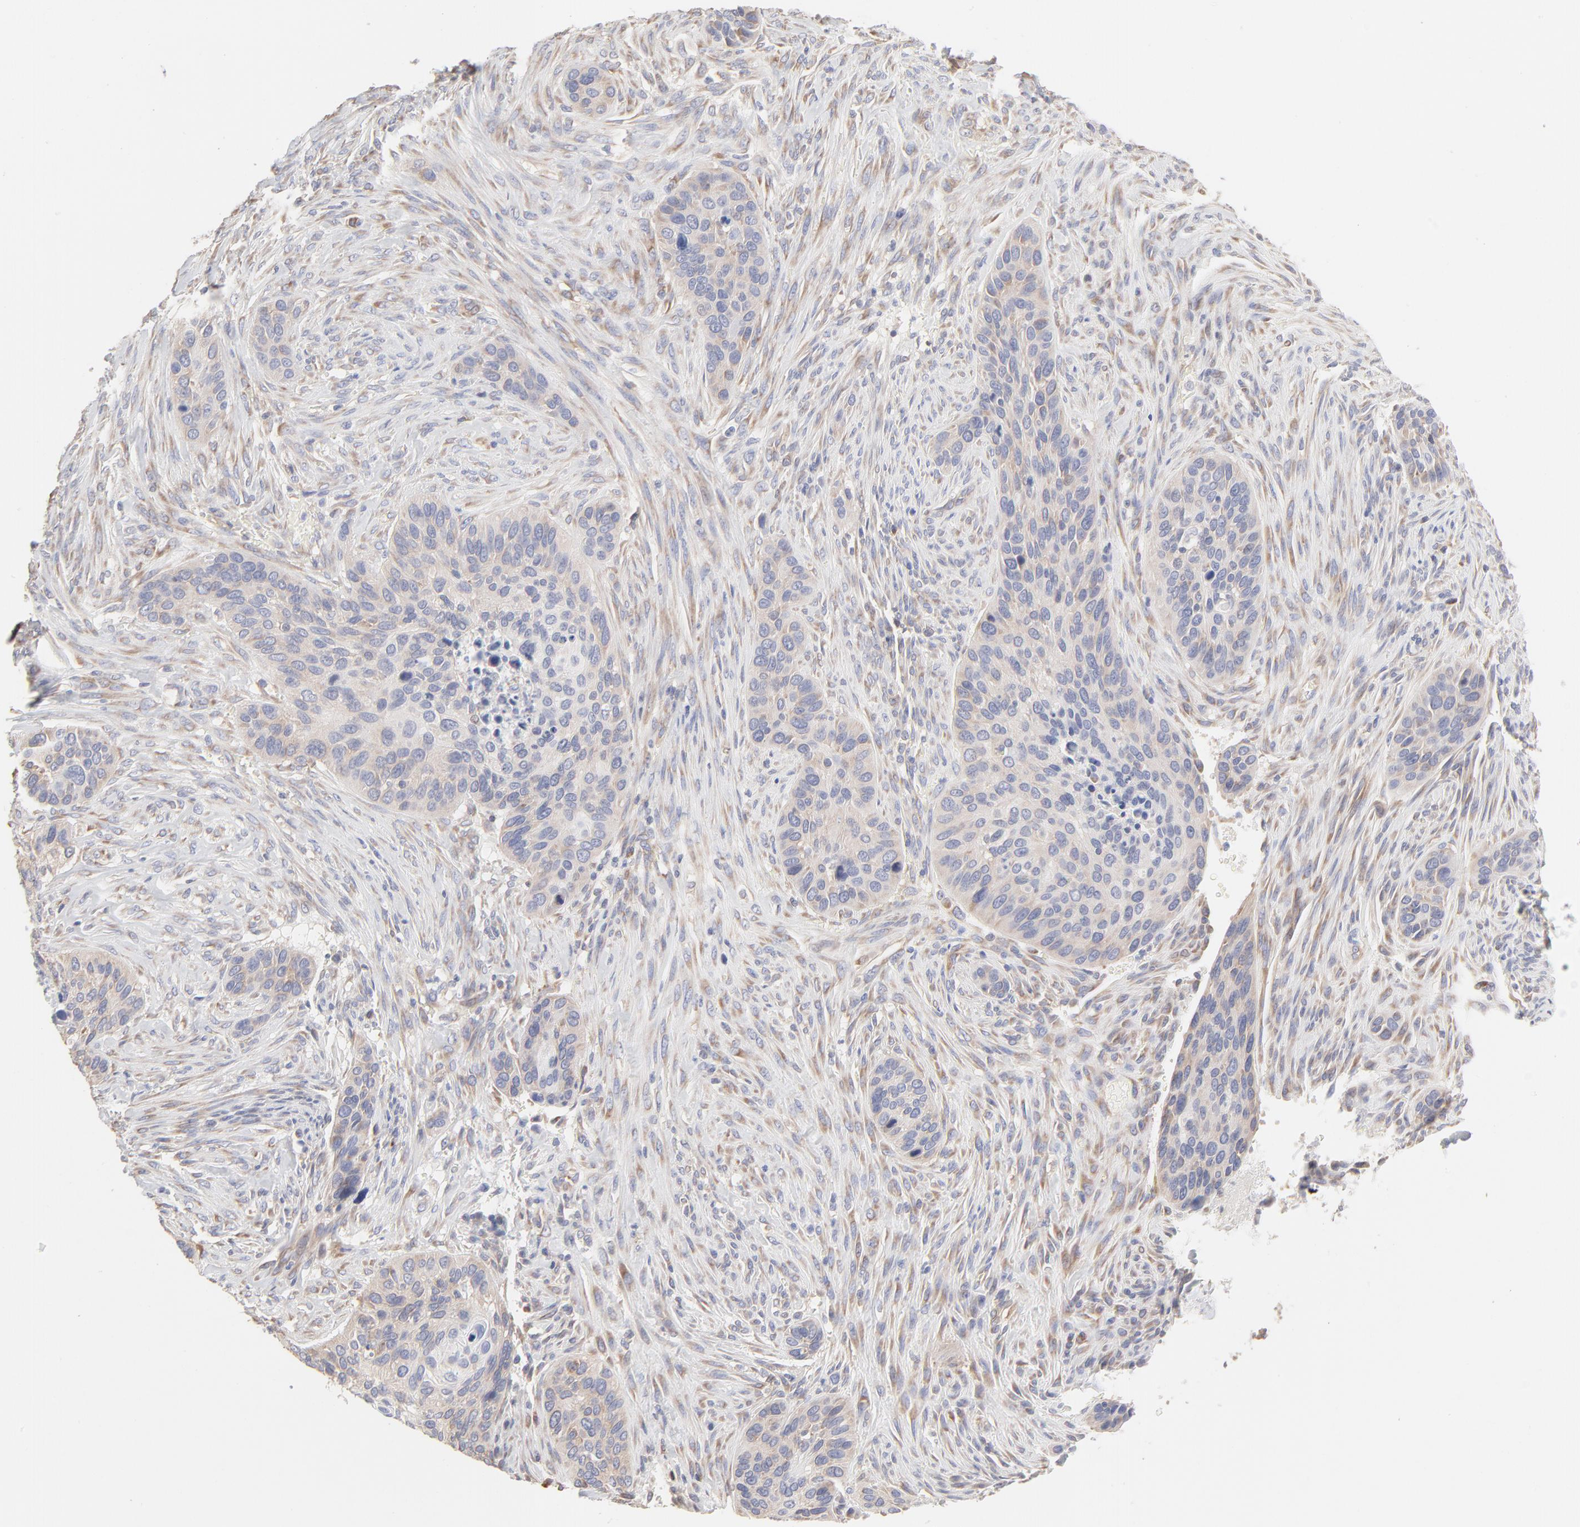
{"staining": {"intensity": "weak", "quantity": ">75%", "location": "cytoplasmic/membranous"}, "tissue": "cervical cancer", "cell_type": "Tumor cells", "image_type": "cancer", "snomed": [{"axis": "morphology", "description": "Adenocarcinoma, NOS"}, {"axis": "topography", "description": "Cervix"}], "caption": "DAB (3,3'-diaminobenzidine) immunohistochemical staining of human cervical adenocarcinoma reveals weak cytoplasmic/membranous protein positivity in about >75% of tumor cells. Using DAB (brown) and hematoxylin (blue) stains, captured at high magnification using brightfield microscopy.", "gene": "RPS21", "patient": {"sex": "female", "age": 29}}